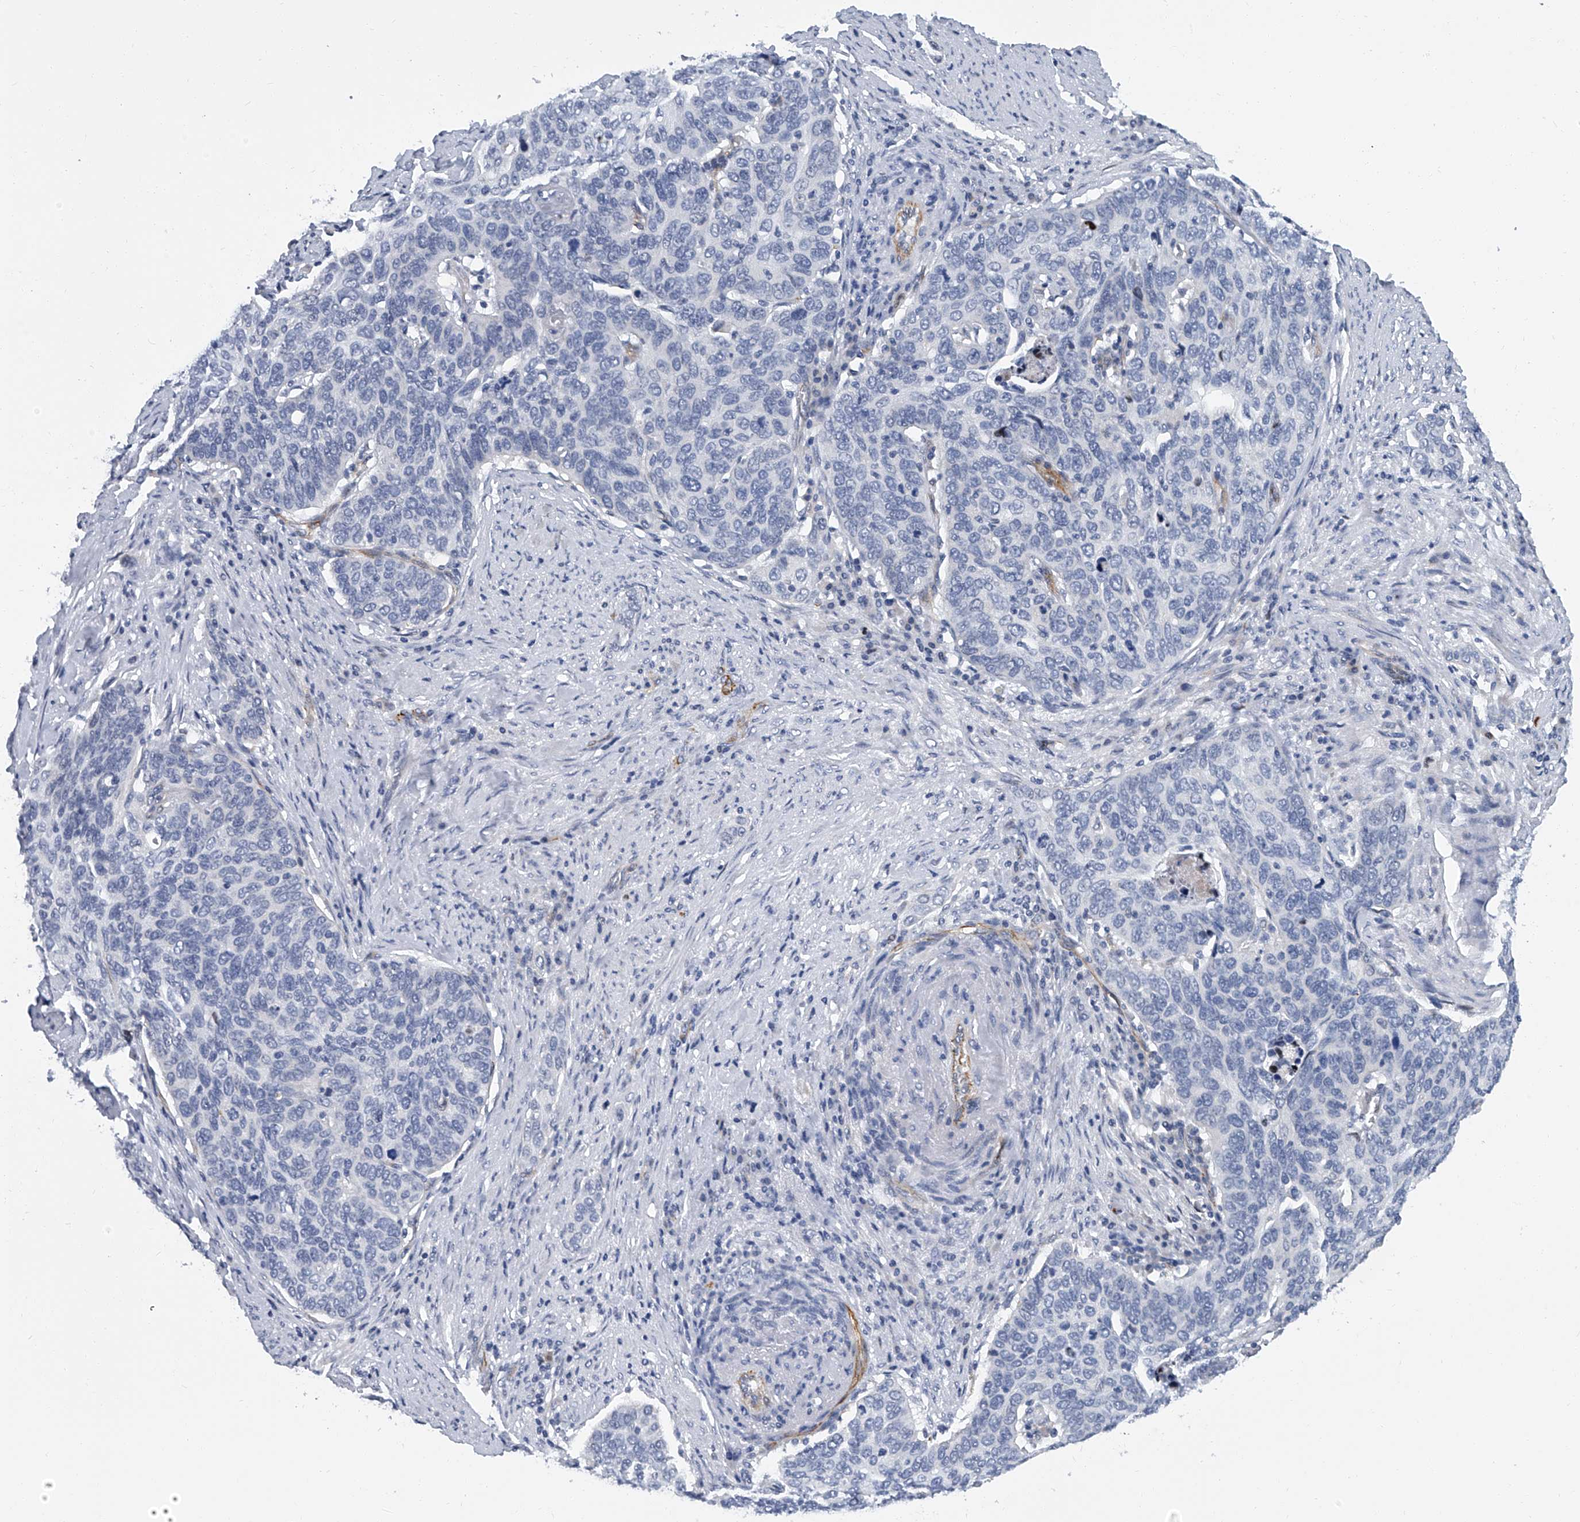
{"staining": {"intensity": "negative", "quantity": "none", "location": "none"}, "tissue": "cervical cancer", "cell_type": "Tumor cells", "image_type": "cancer", "snomed": [{"axis": "morphology", "description": "Squamous cell carcinoma, NOS"}, {"axis": "topography", "description": "Cervix"}], "caption": "DAB immunohistochemical staining of human cervical cancer (squamous cell carcinoma) shows no significant expression in tumor cells.", "gene": "KIRREL1", "patient": {"sex": "female", "age": 60}}